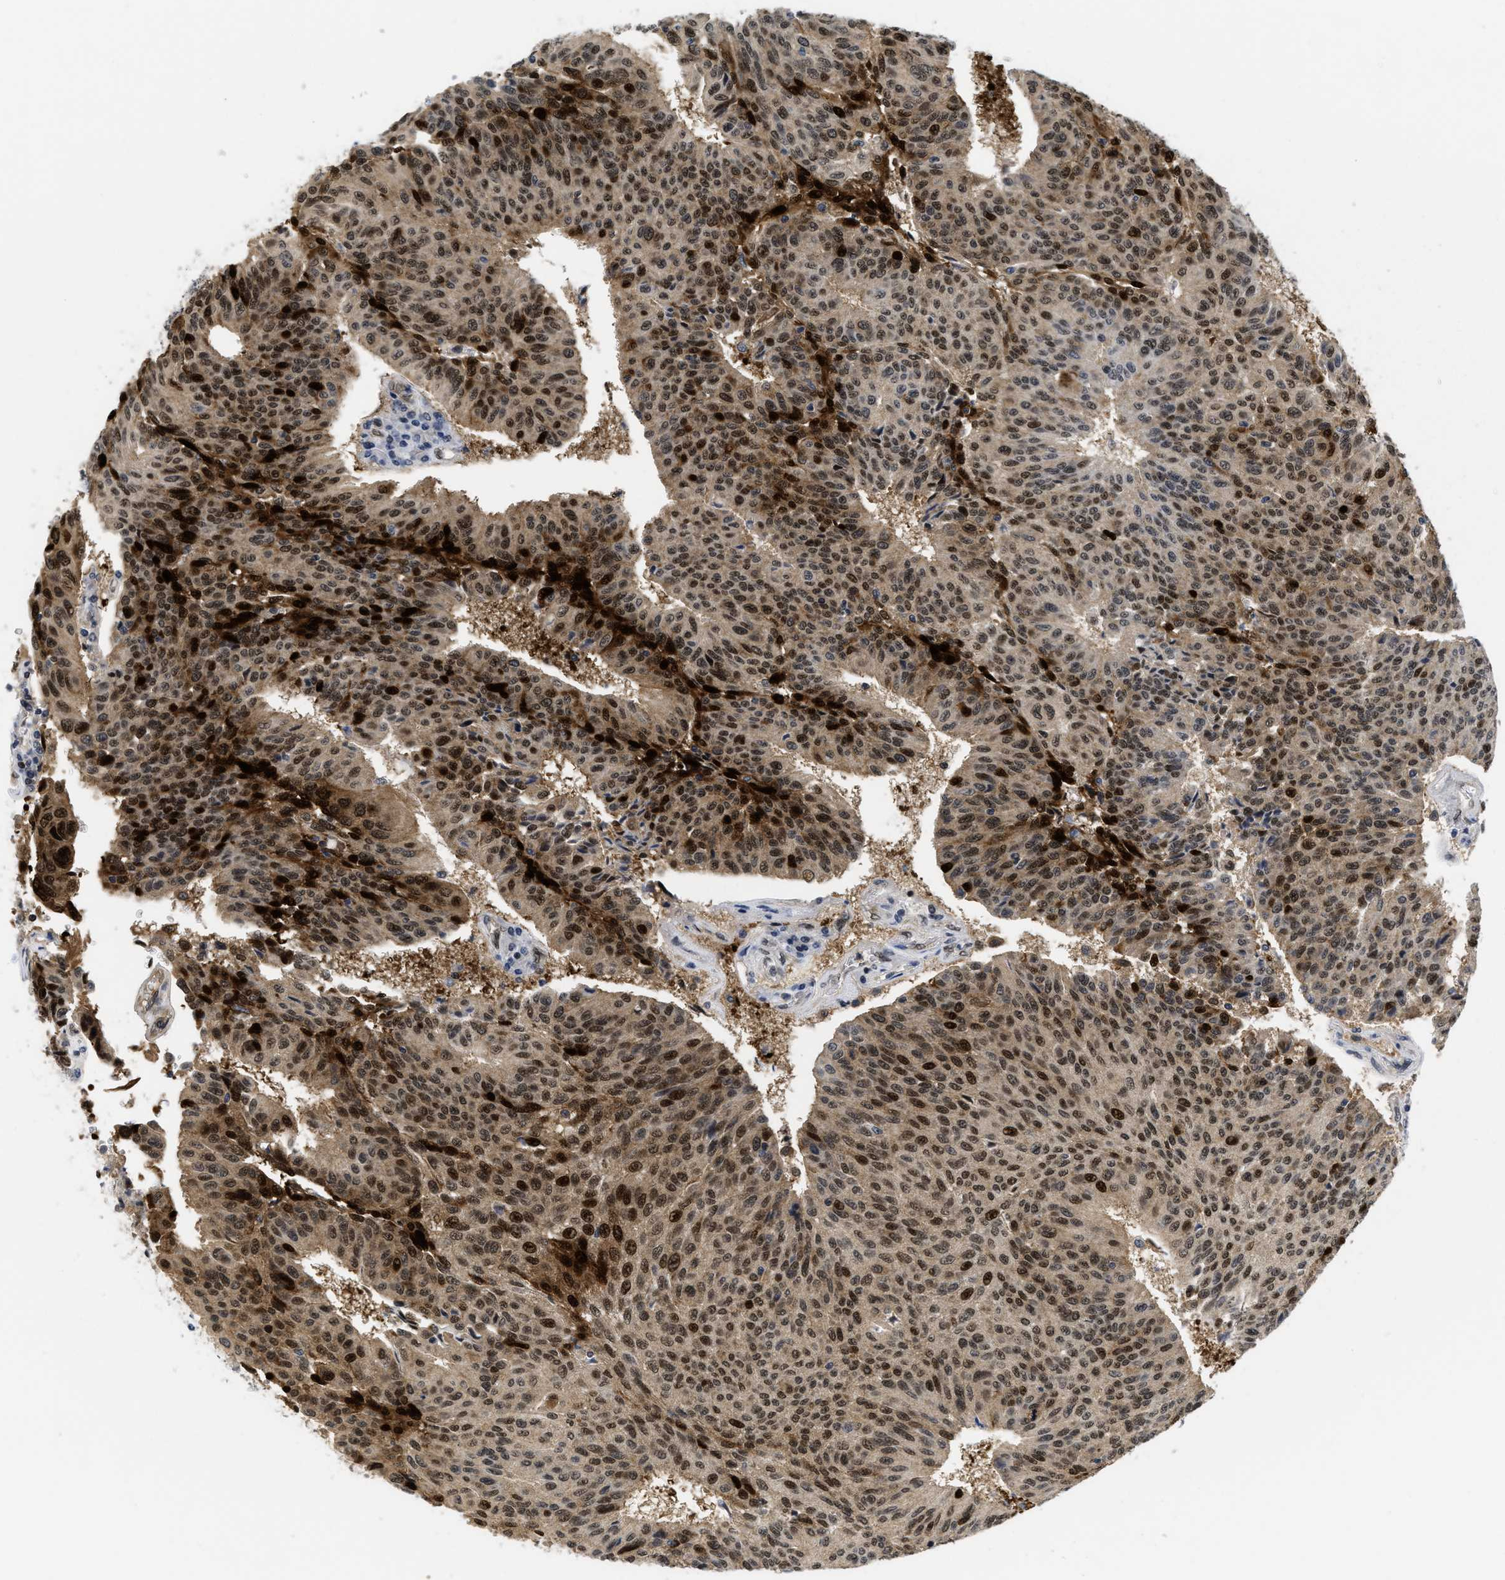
{"staining": {"intensity": "strong", "quantity": "25%-75%", "location": "cytoplasmic/membranous,nuclear"}, "tissue": "urothelial cancer", "cell_type": "Tumor cells", "image_type": "cancer", "snomed": [{"axis": "morphology", "description": "Urothelial carcinoma, High grade"}, {"axis": "topography", "description": "Urinary bladder"}], "caption": "A brown stain shows strong cytoplasmic/membranous and nuclear positivity of a protein in urothelial cancer tumor cells.", "gene": "HIF1A", "patient": {"sex": "male", "age": 66}}